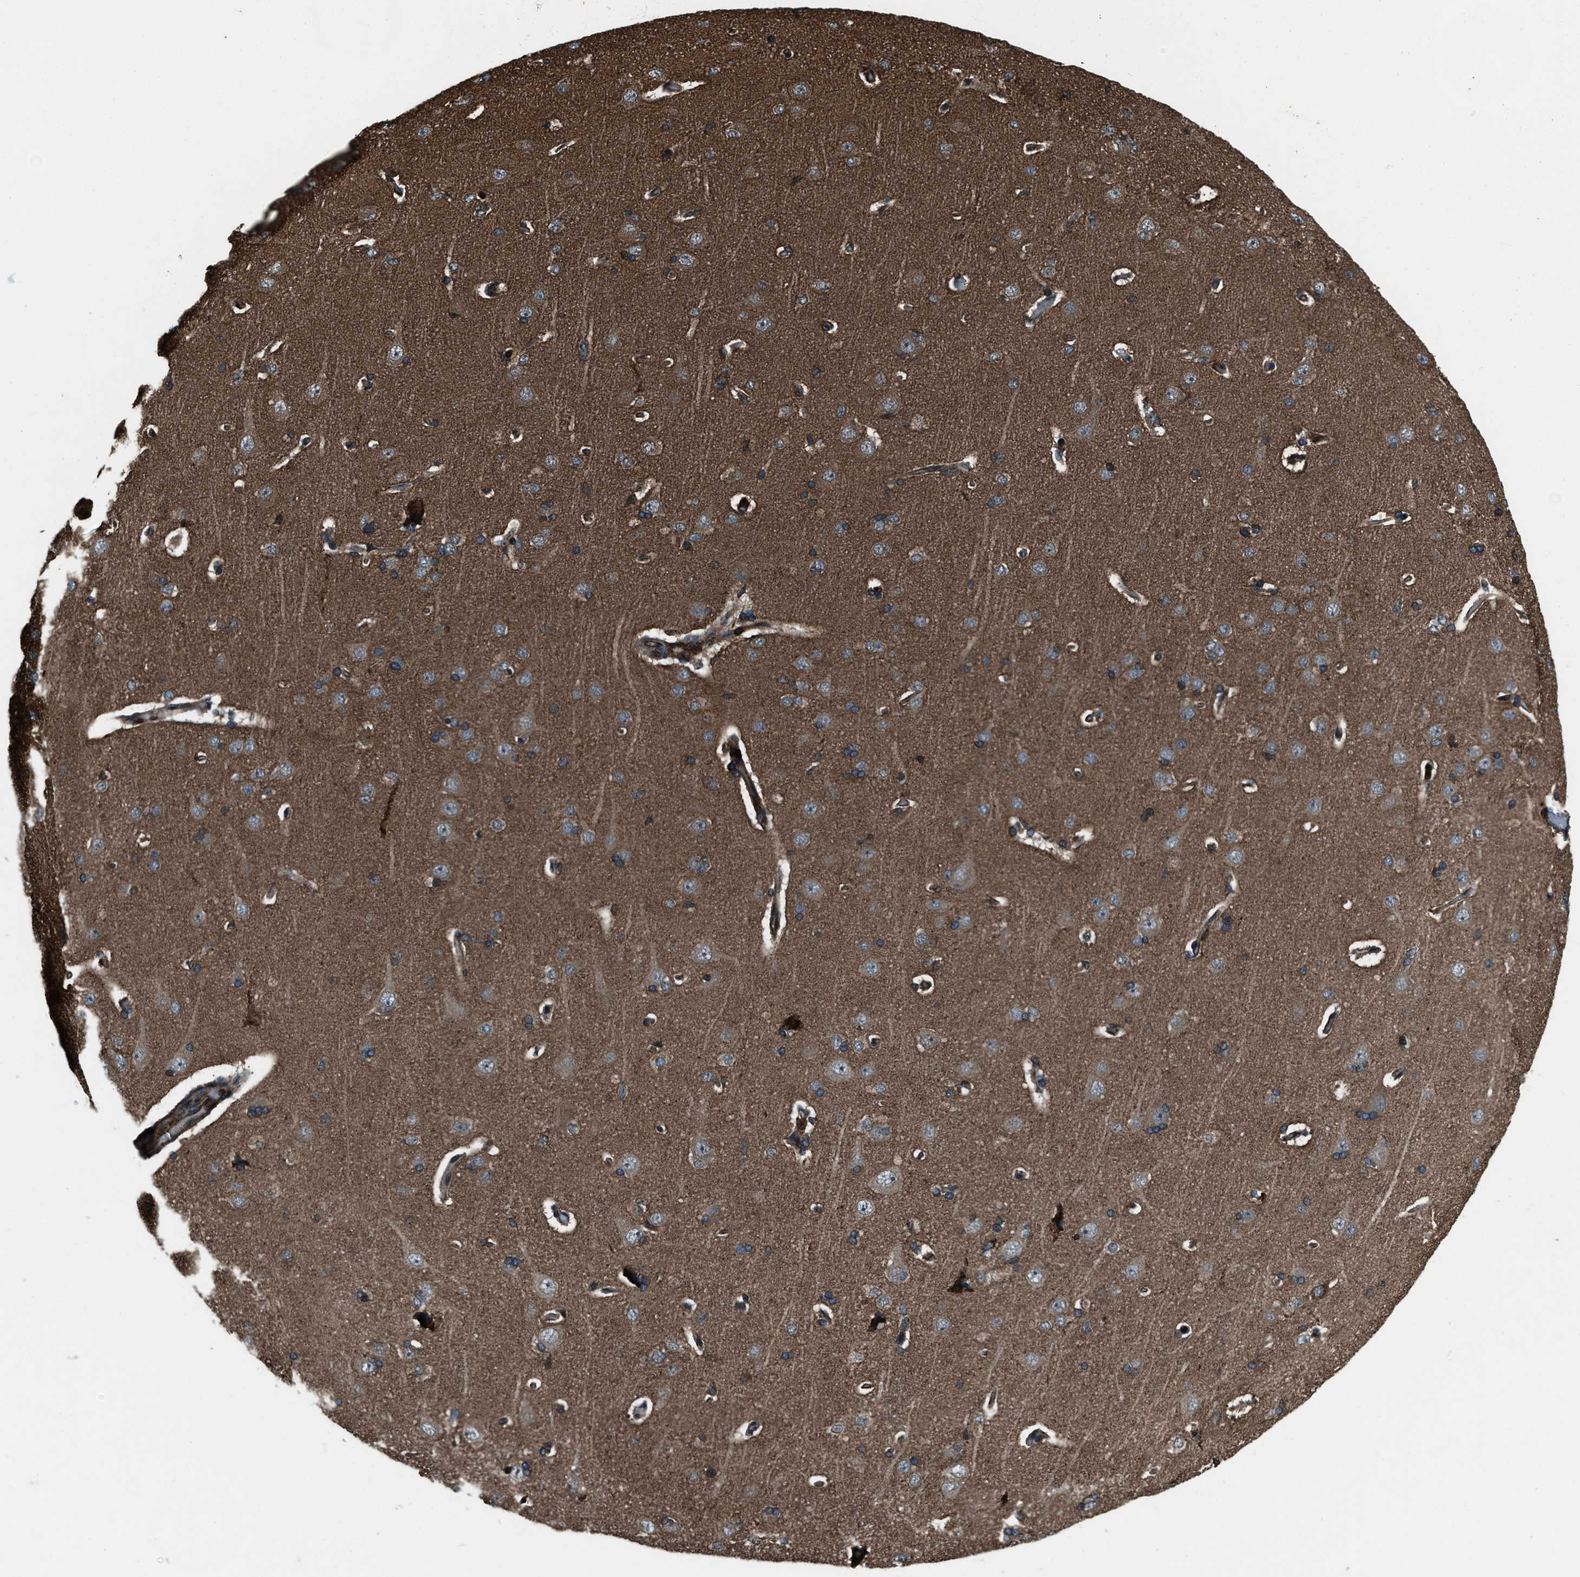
{"staining": {"intensity": "strong", "quantity": ">75%", "location": "cytoplasmic/membranous"}, "tissue": "cerebral cortex", "cell_type": "Endothelial cells", "image_type": "normal", "snomed": [{"axis": "morphology", "description": "Normal tissue, NOS"}, {"axis": "topography", "description": "Cerebral cortex"}], "caption": "Cerebral cortex stained with DAB (3,3'-diaminobenzidine) immunohistochemistry (IHC) exhibits high levels of strong cytoplasmic/membranous positivity in approximately >75% of endothelial cells.", "gene": "SNX30", "patient": {"sex": "male", "age": 62}}